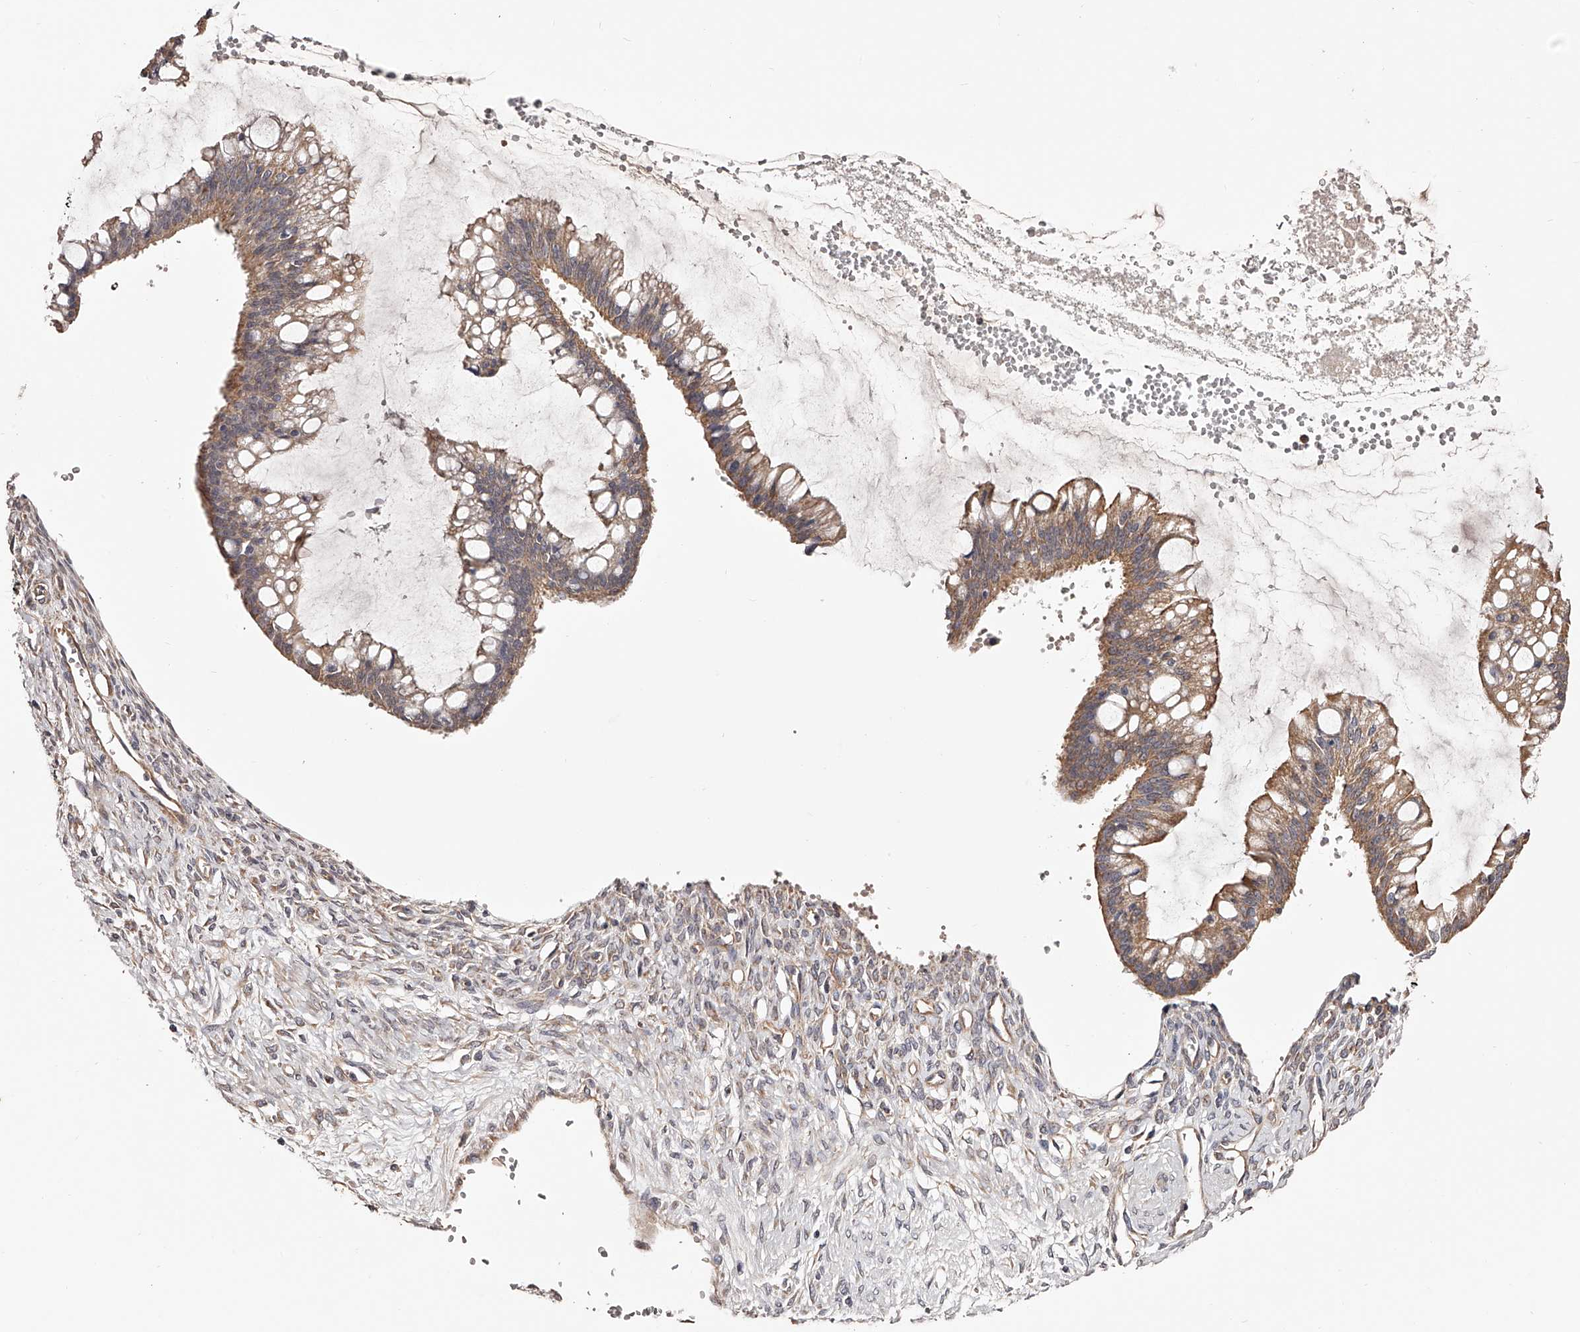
{"staining": {"intensity": "weak", "quantity": ">75%", "location": "cytoplasmic/membranous"}, "tissue": "ovarian cancer", "cell_type": "Tumor cells", "image_type": "cancer", "snomed": [{"axis": "morphology", "description": "Cystadenocarcinoma, mucinous, NOS"}, {"axis": "topography", "description": "Ovary"}], "caption": "Protein analysis of ovarian mucinous cystadenocarcinoma tissue reveals weak cytoplasmic/membranous positivity in about >75% of tumor cells.", "gene": "USP21", "patient": {"sex": "female", "age": 73}}